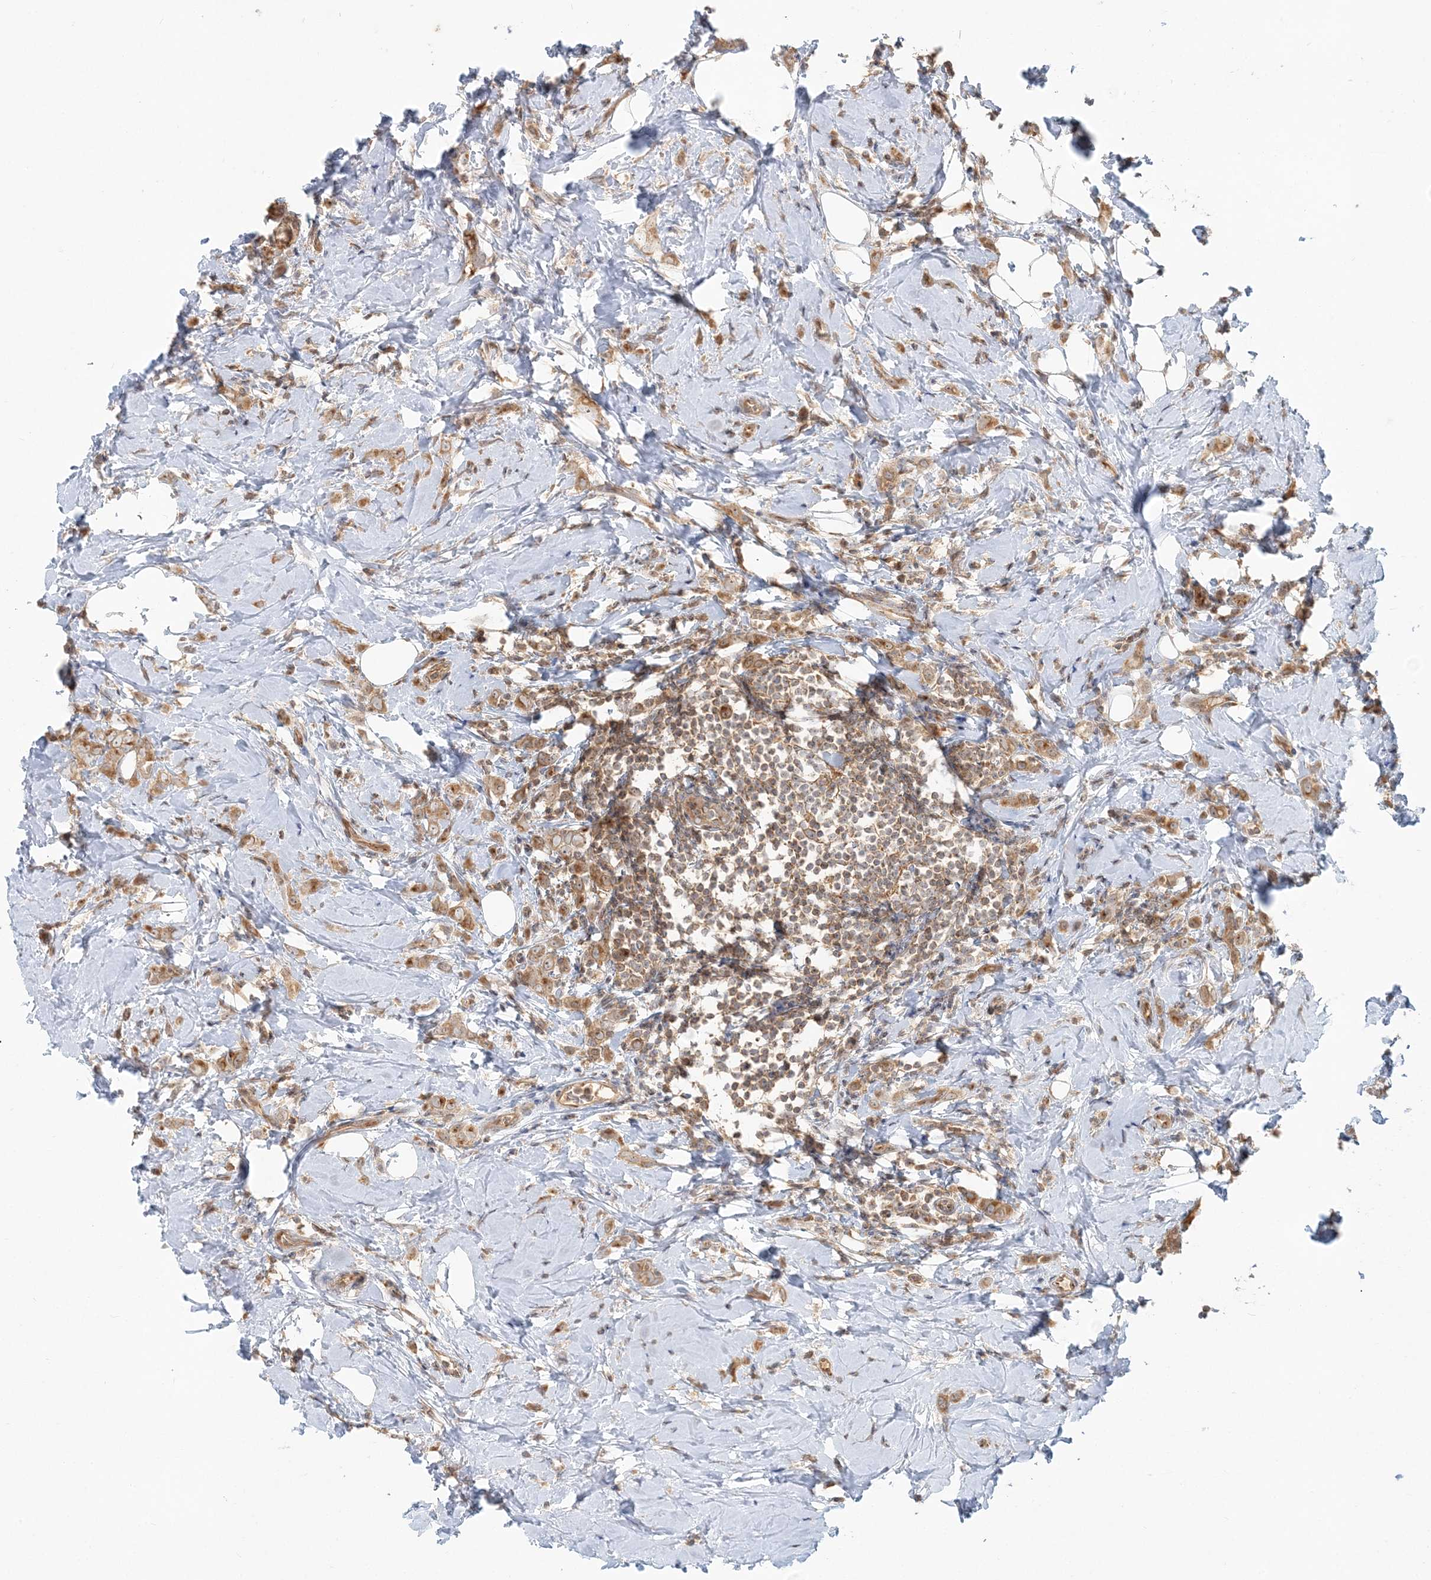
{"staining": {"intensity": "moderate", "quantity": ">75%", "location": "cytoplasmic/membranous"}, "tissue": "breast cancer", "cell_type": "Tumor cells", "image_type": "cancer", "snomed": [{"axis": "morphology", "description": "Lobular carcinoma"}, {"axis": "topography", "description": "Breast"}], "caption": "A high-resolution histopathology image shows immunohistochemistry (IHC) staining of breast lobular carcinoma, which demonstrates moderate cytoplasmic/membranous expression in about >75% of tumor cells.", "gene": "AP1AR", "patient": {"sex": "female", "age": 47}}